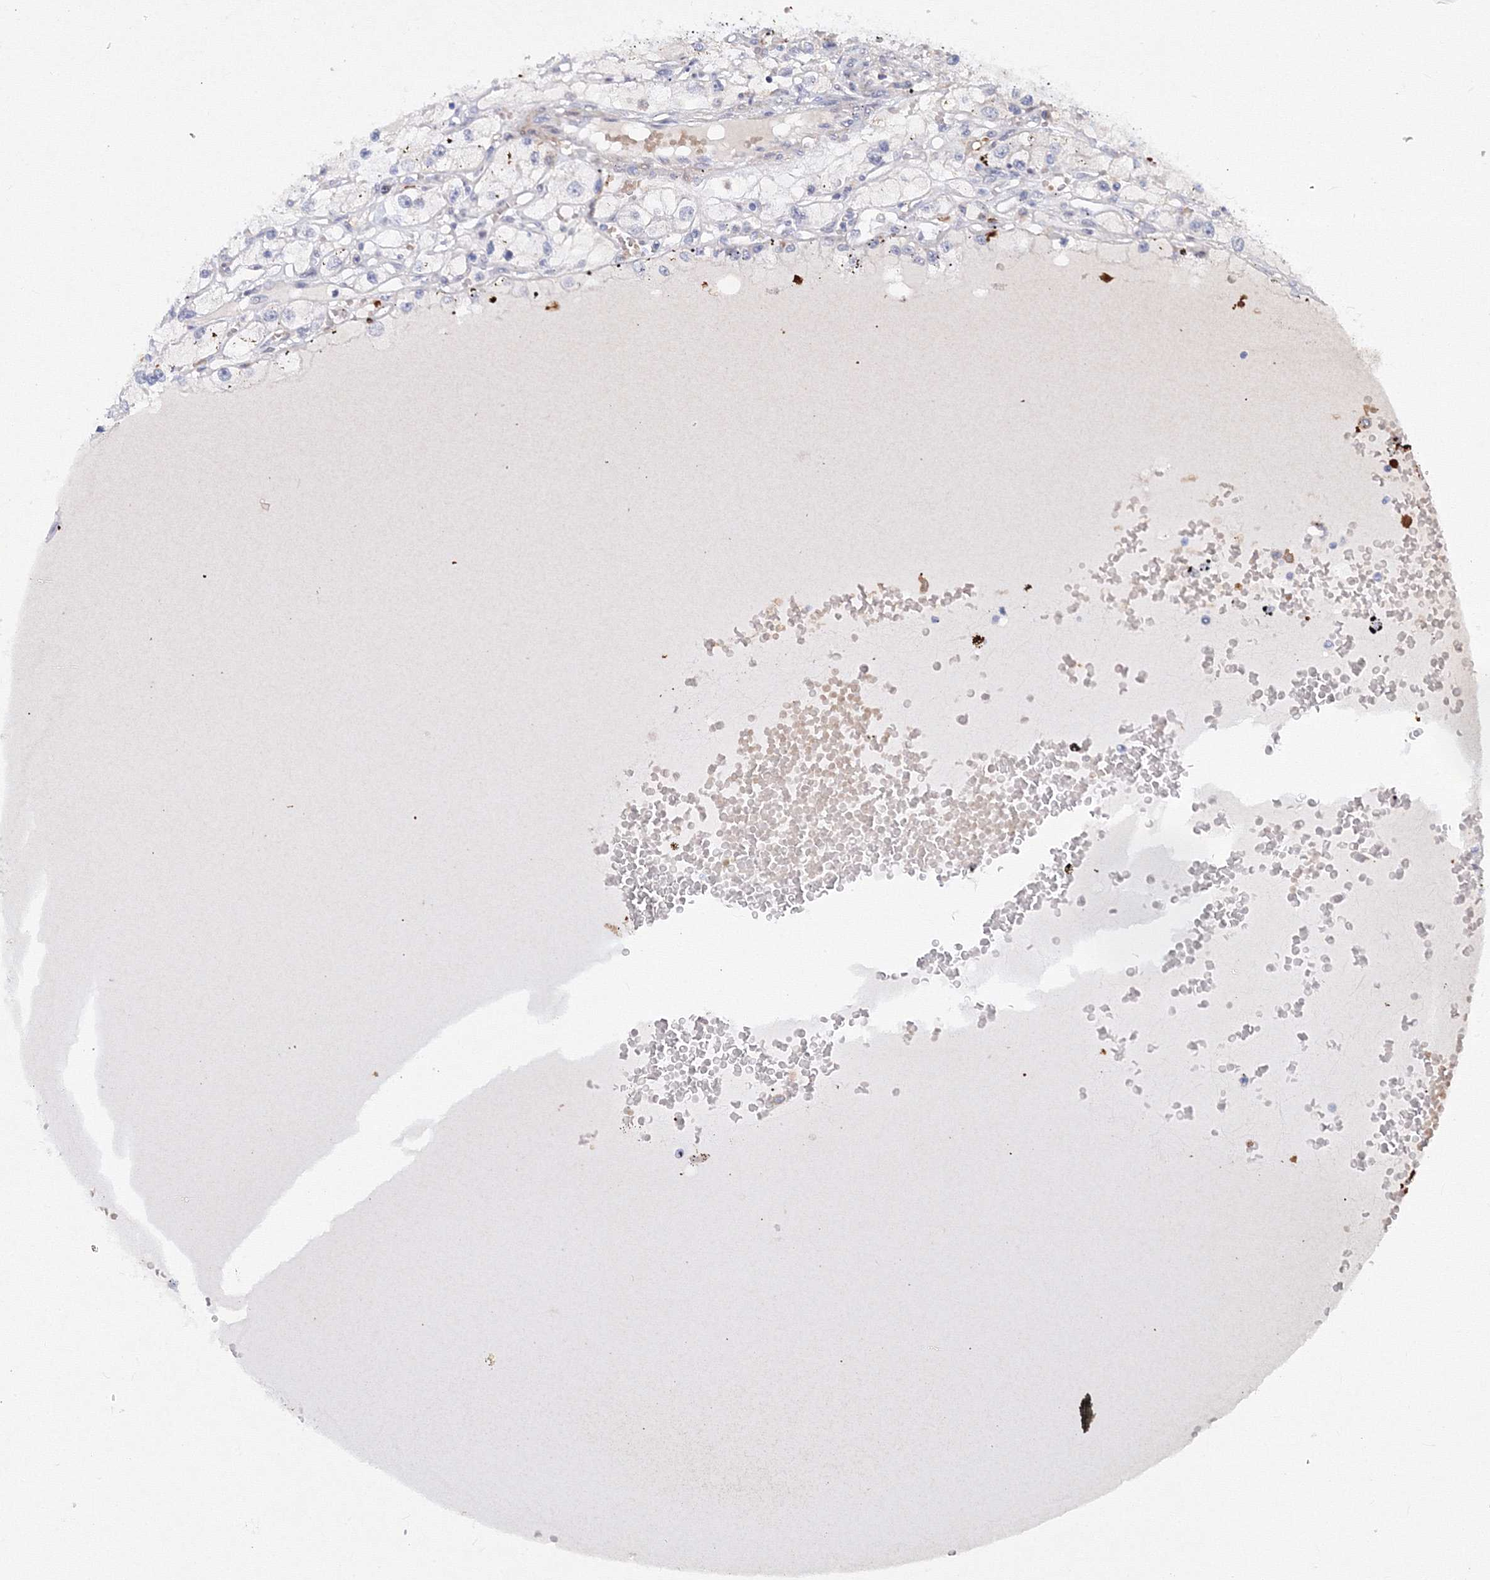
{"staining": {"intensity": "negative", "quantity": "none", "location": "none"}, "tissue": "renal cancer", "cell_type": "Tumor cells", "image_type": "cancer", "snomed": [{"axis": "morphology", "description": "Adenocarcinoma, NOS"}, {"axis": "topography", "description": "Kidney"}], "caption": "Tumor cells are negative for brown protein staining in renal adenocarcinoma.", "gene": "C11orf52", "patient": {"sex": "male", "age": 56}}